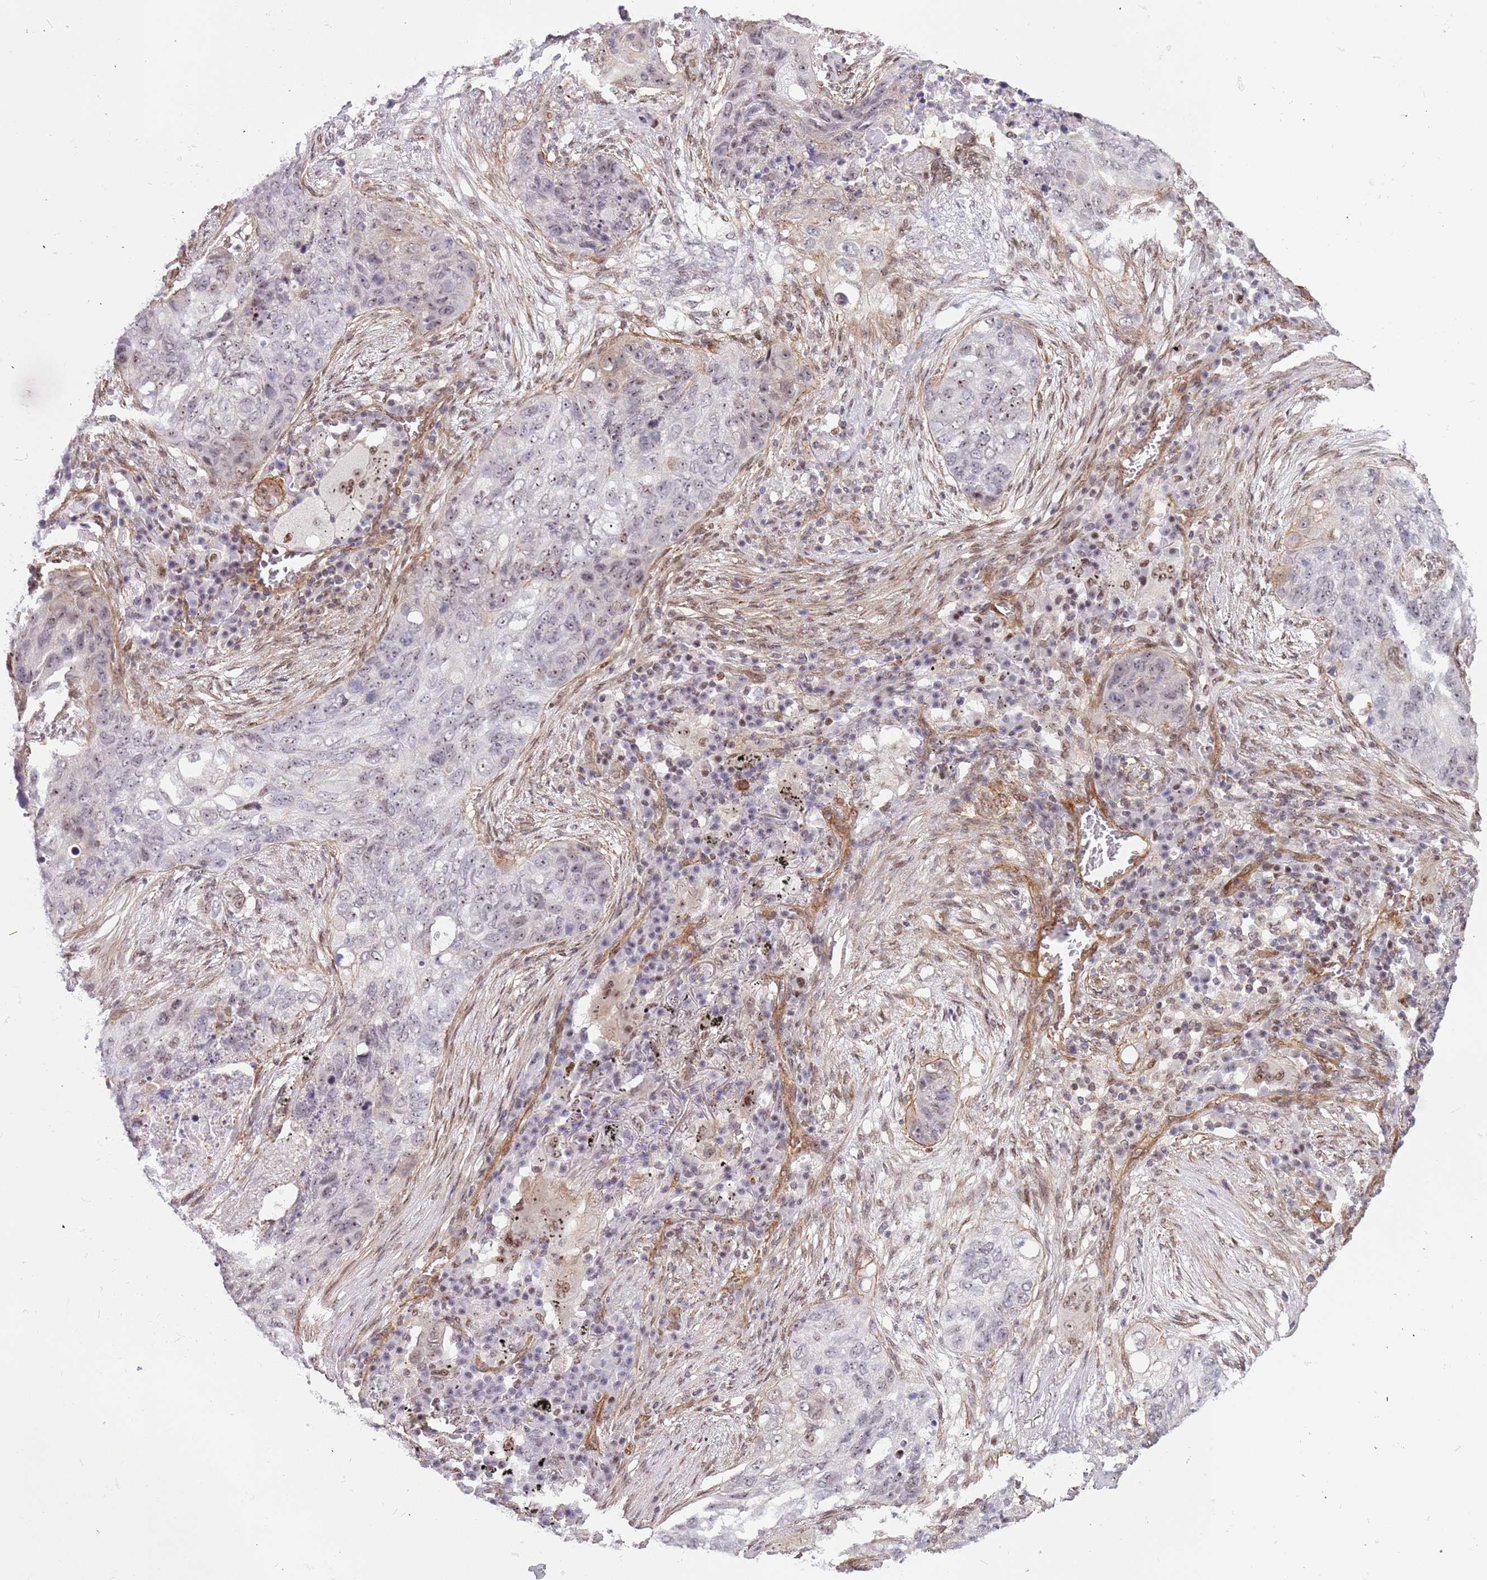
{"staining": {"intensity": "weak", "quantity": "25%-75%", "location": "nuclear"}, "tissue": "lung cancer", "cell_type": "Tumor cells", "image_type": "cancer", "snomed": [{"axis": "morphology", "description": "Squamous cell carcinoma, NOS"}, {"axis": "topography", "description": "Lung"}], "caption": "Immunohistochemistry histopathology image of neoplastic tissue: human lung cancer stained using IHC exhibits low levels of weak protein expression localized specifically in the nuclear of tumor cells, appearing as a nuclear brown color.", "gene": "LRMDA", "patient": {"sex": "female", "age": 63}}